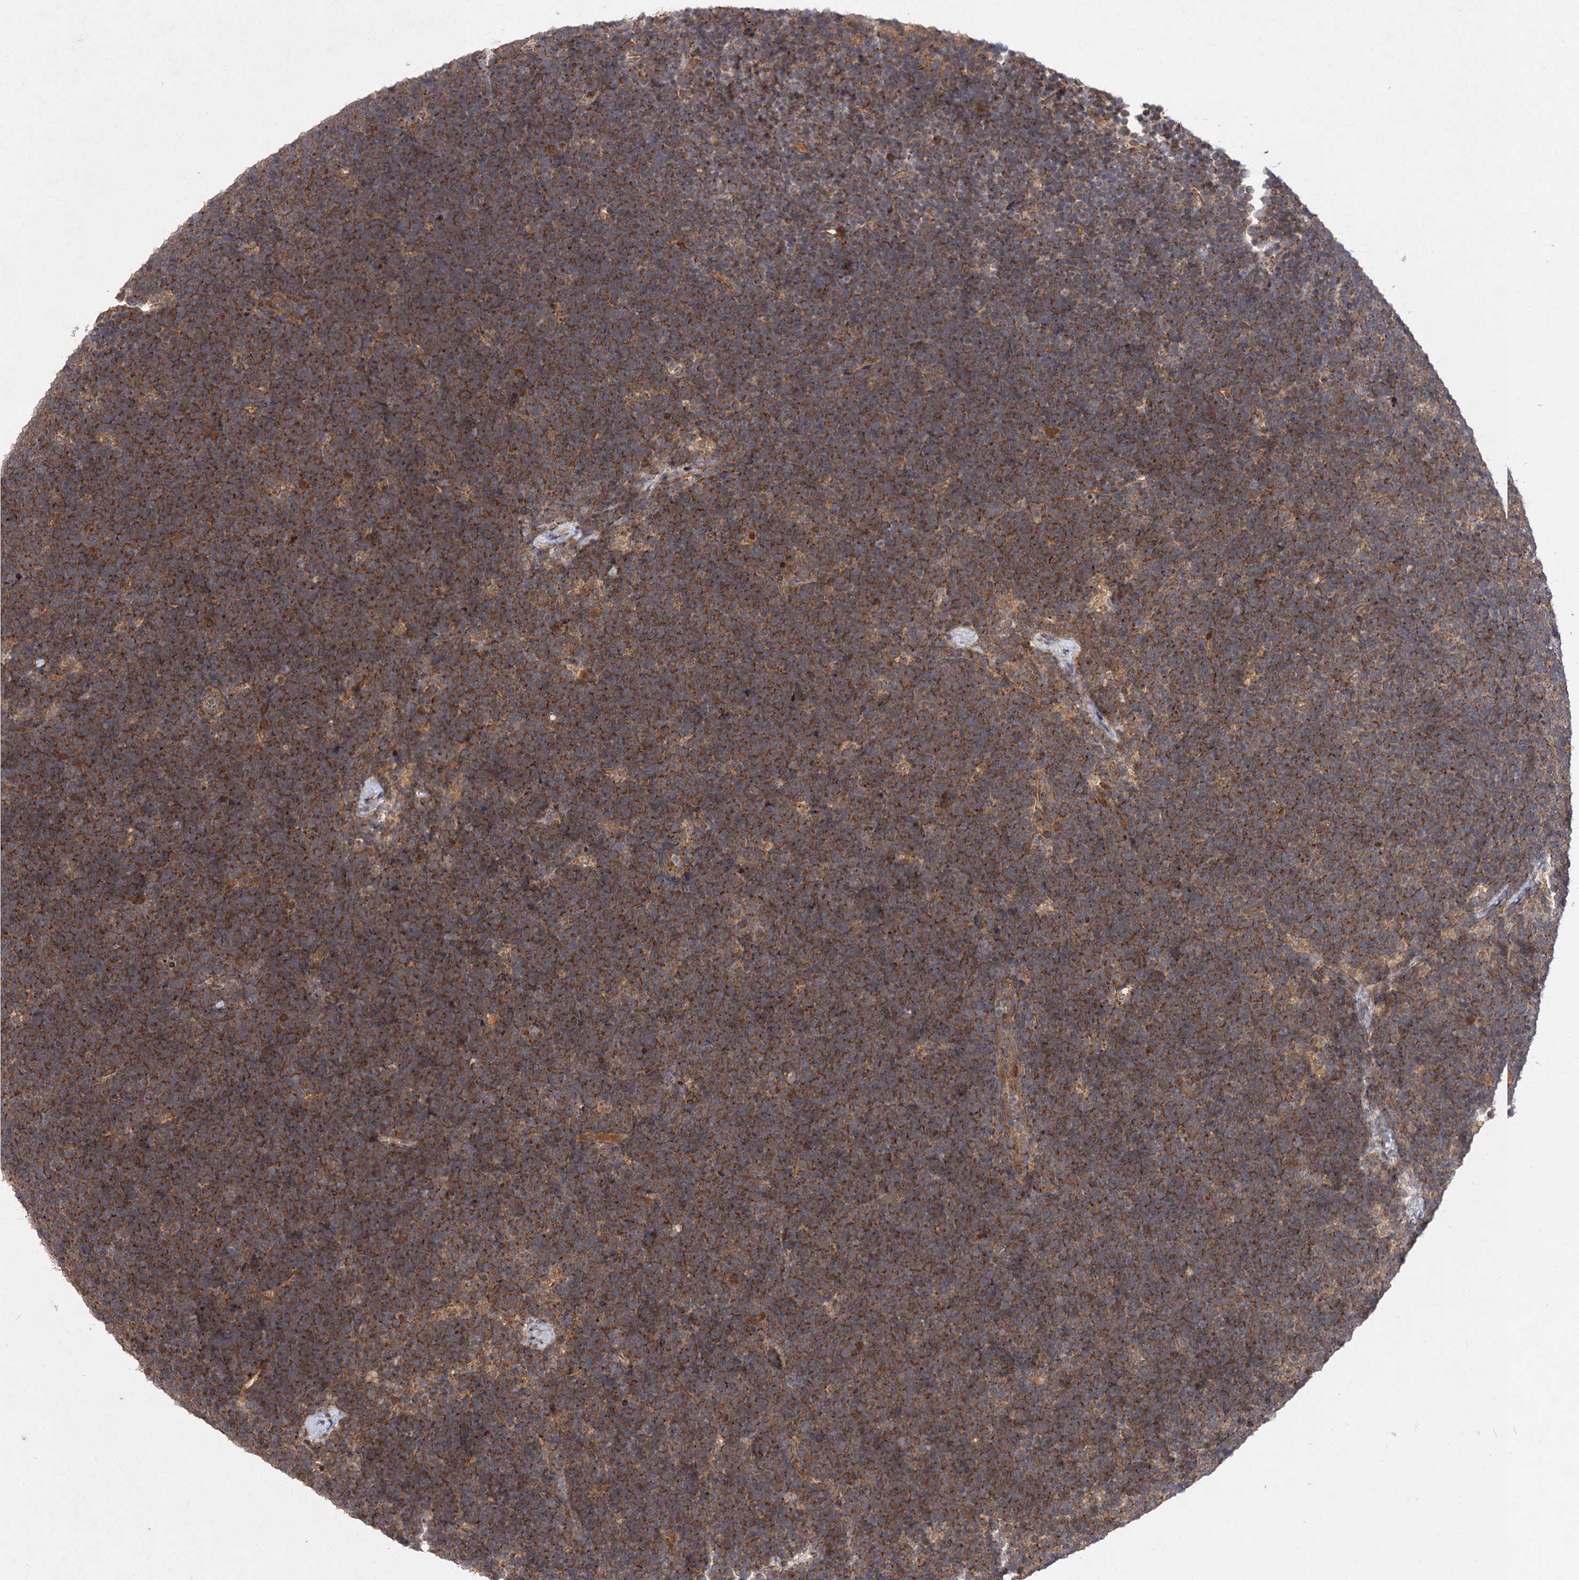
{"staining": {"intensity": "moderate", "quantity": ">75%", "location": "cytoplasmic/membranous"}, "tissue": "lymphoma", "cell_type": "Tumor cells", "image_type": "cancer", "snomed": [{"axis": "morphology", "description": "Malignant lymphoma, non-Hodgkin's type, High grade"}, {"axis": "topography", "description": "Lymph node"}], "caption": "Immunohistochemistry (IHC) of human high-grade malignant lymphoma, non-Hodgkin's type demonstrates medium levels of moderate cytoplasmic/membranous expression in approximately >75% of tumor cells.", "gene": "FBXW8", "patient": {"sex": "male", "age": 13}}